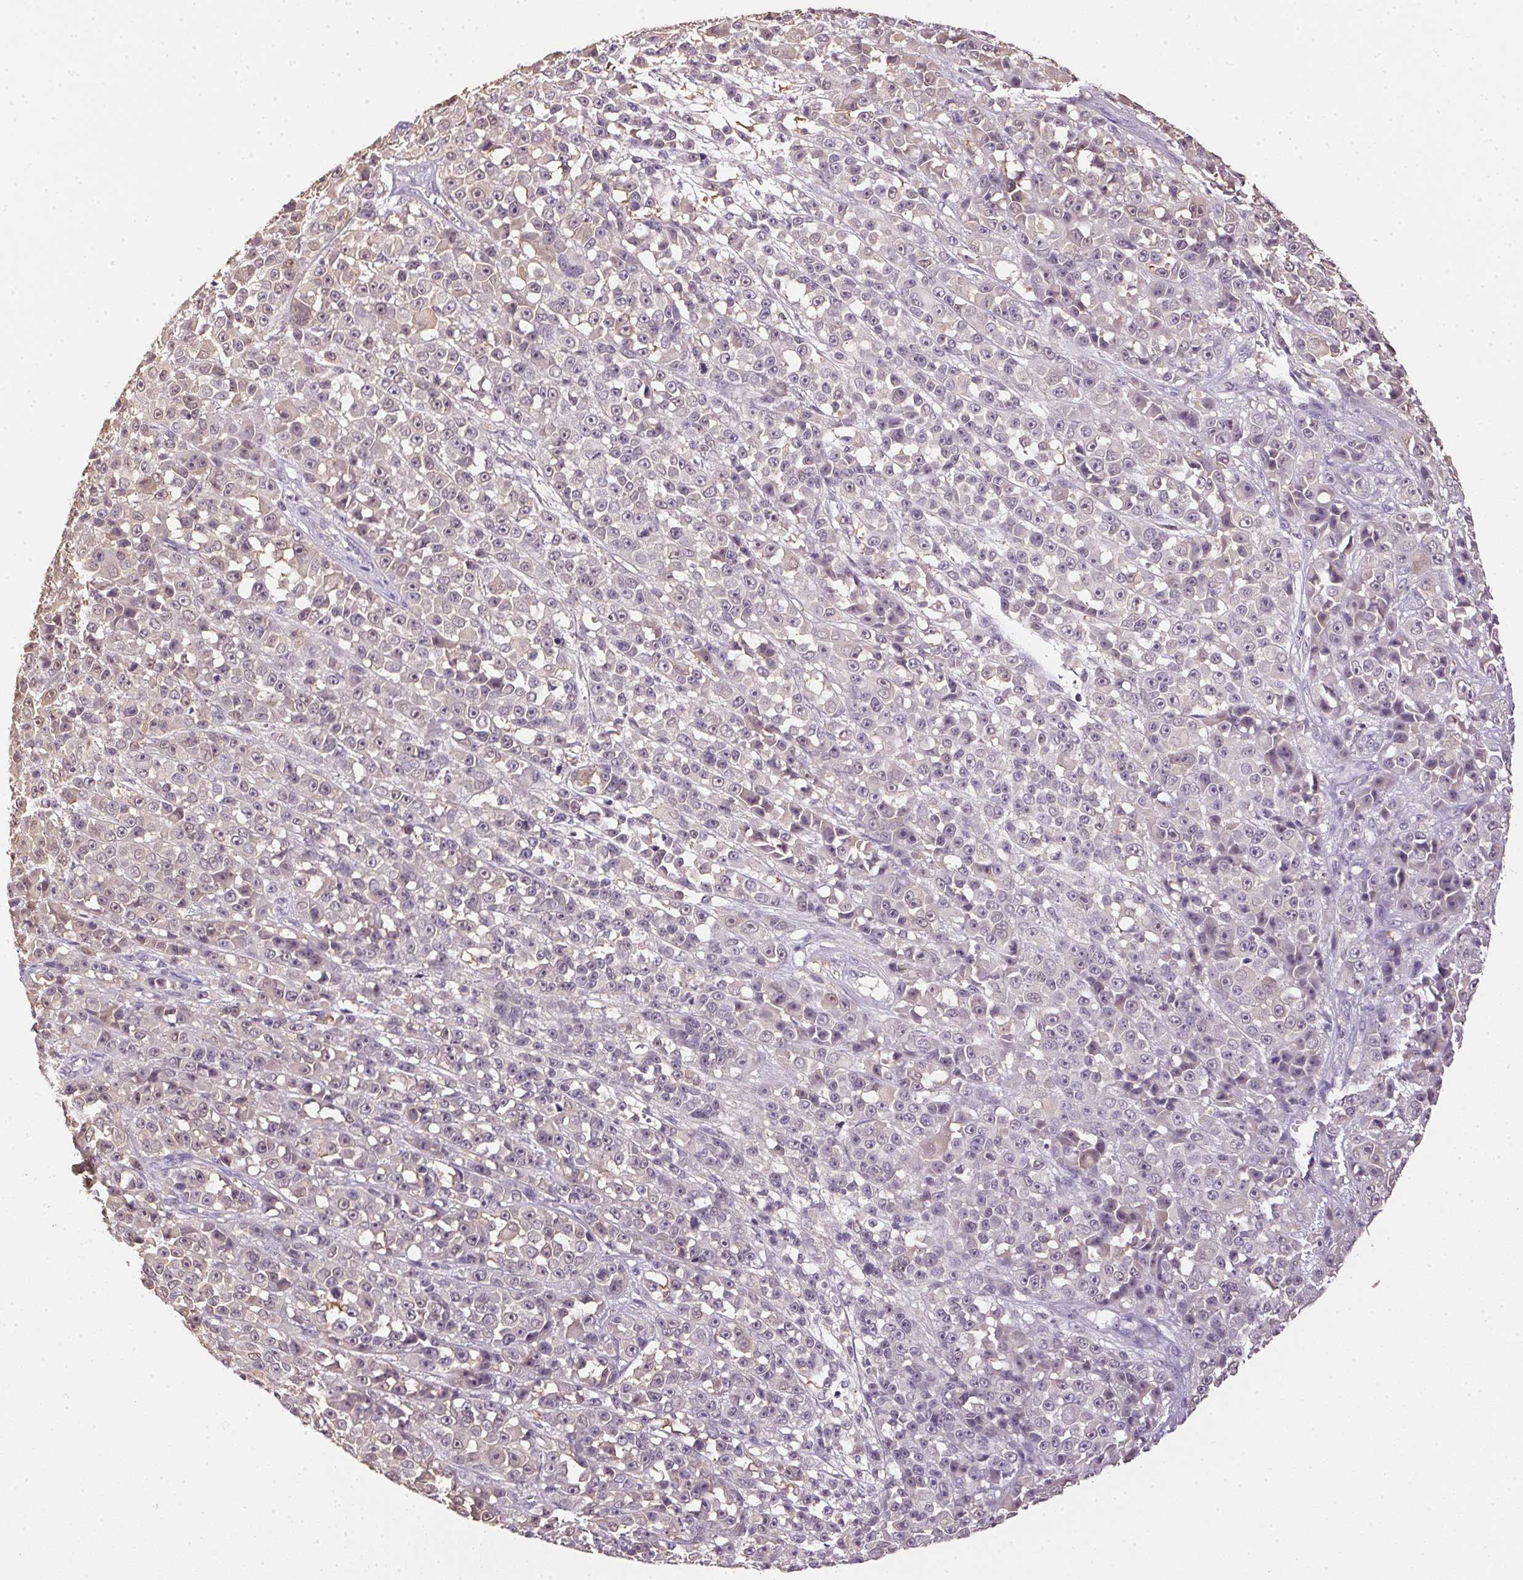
{"staining": {"intensity": "negative", "quantity": "none", "location": "none"}, "tissue": "melanoma", "cell_type": "Tumor cells", "image_type": "cancer", "snomed": [{"axis": "morphology", "description": "Malignant melanoma, NOS"}, {"axis": "topography", "description": "Skin"}, {"axis": "topography", "description": "Skin of back"}], "caption": "Malignant melanoma stained for a protein using immunohistochemistry demonstrates no staining tumor cells.", "gene": "S100A3", "patient": {"sex": "male", "age": 91}}